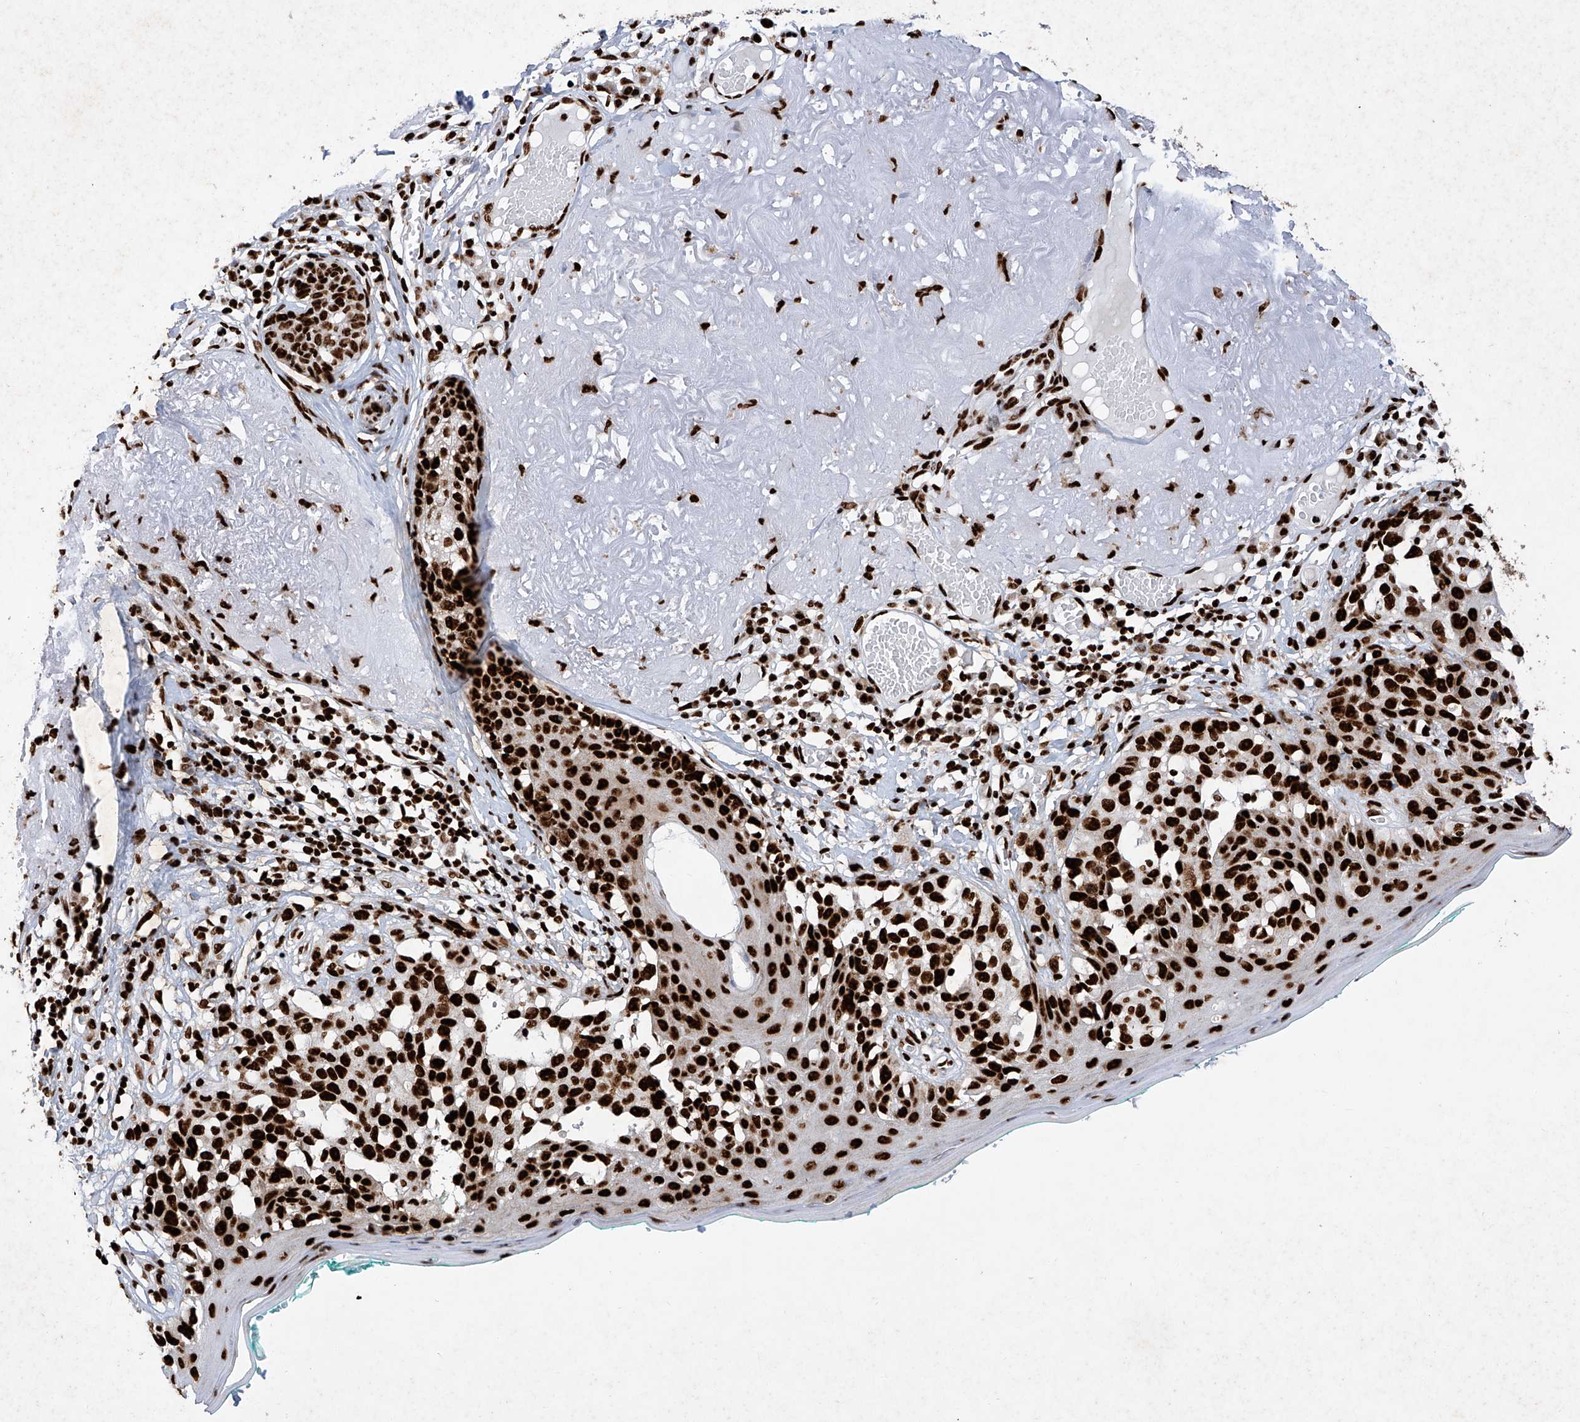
{"staining": {"intensity": "strong", "quantity": ">75%", "location": "nuclear"}, "tissue": "melanoma", "cell_type": "Tumor cells", "image_type": "cancer", "snomed": [{"axis": "morphology", "description": "Malignant melanoma in situ"}, {"axis": "morphology", "description": "Malignant melanoma, NOS"}, {"axis": "topography", "description": "Skin"}], "caption": "Immunohistochemical staining of malignant melanoma reveals high levels of strong nuclear staining in about >75% of tumor cells.", "gene": "SRSF6", "patient": {"sex": "female", "age": 88}}